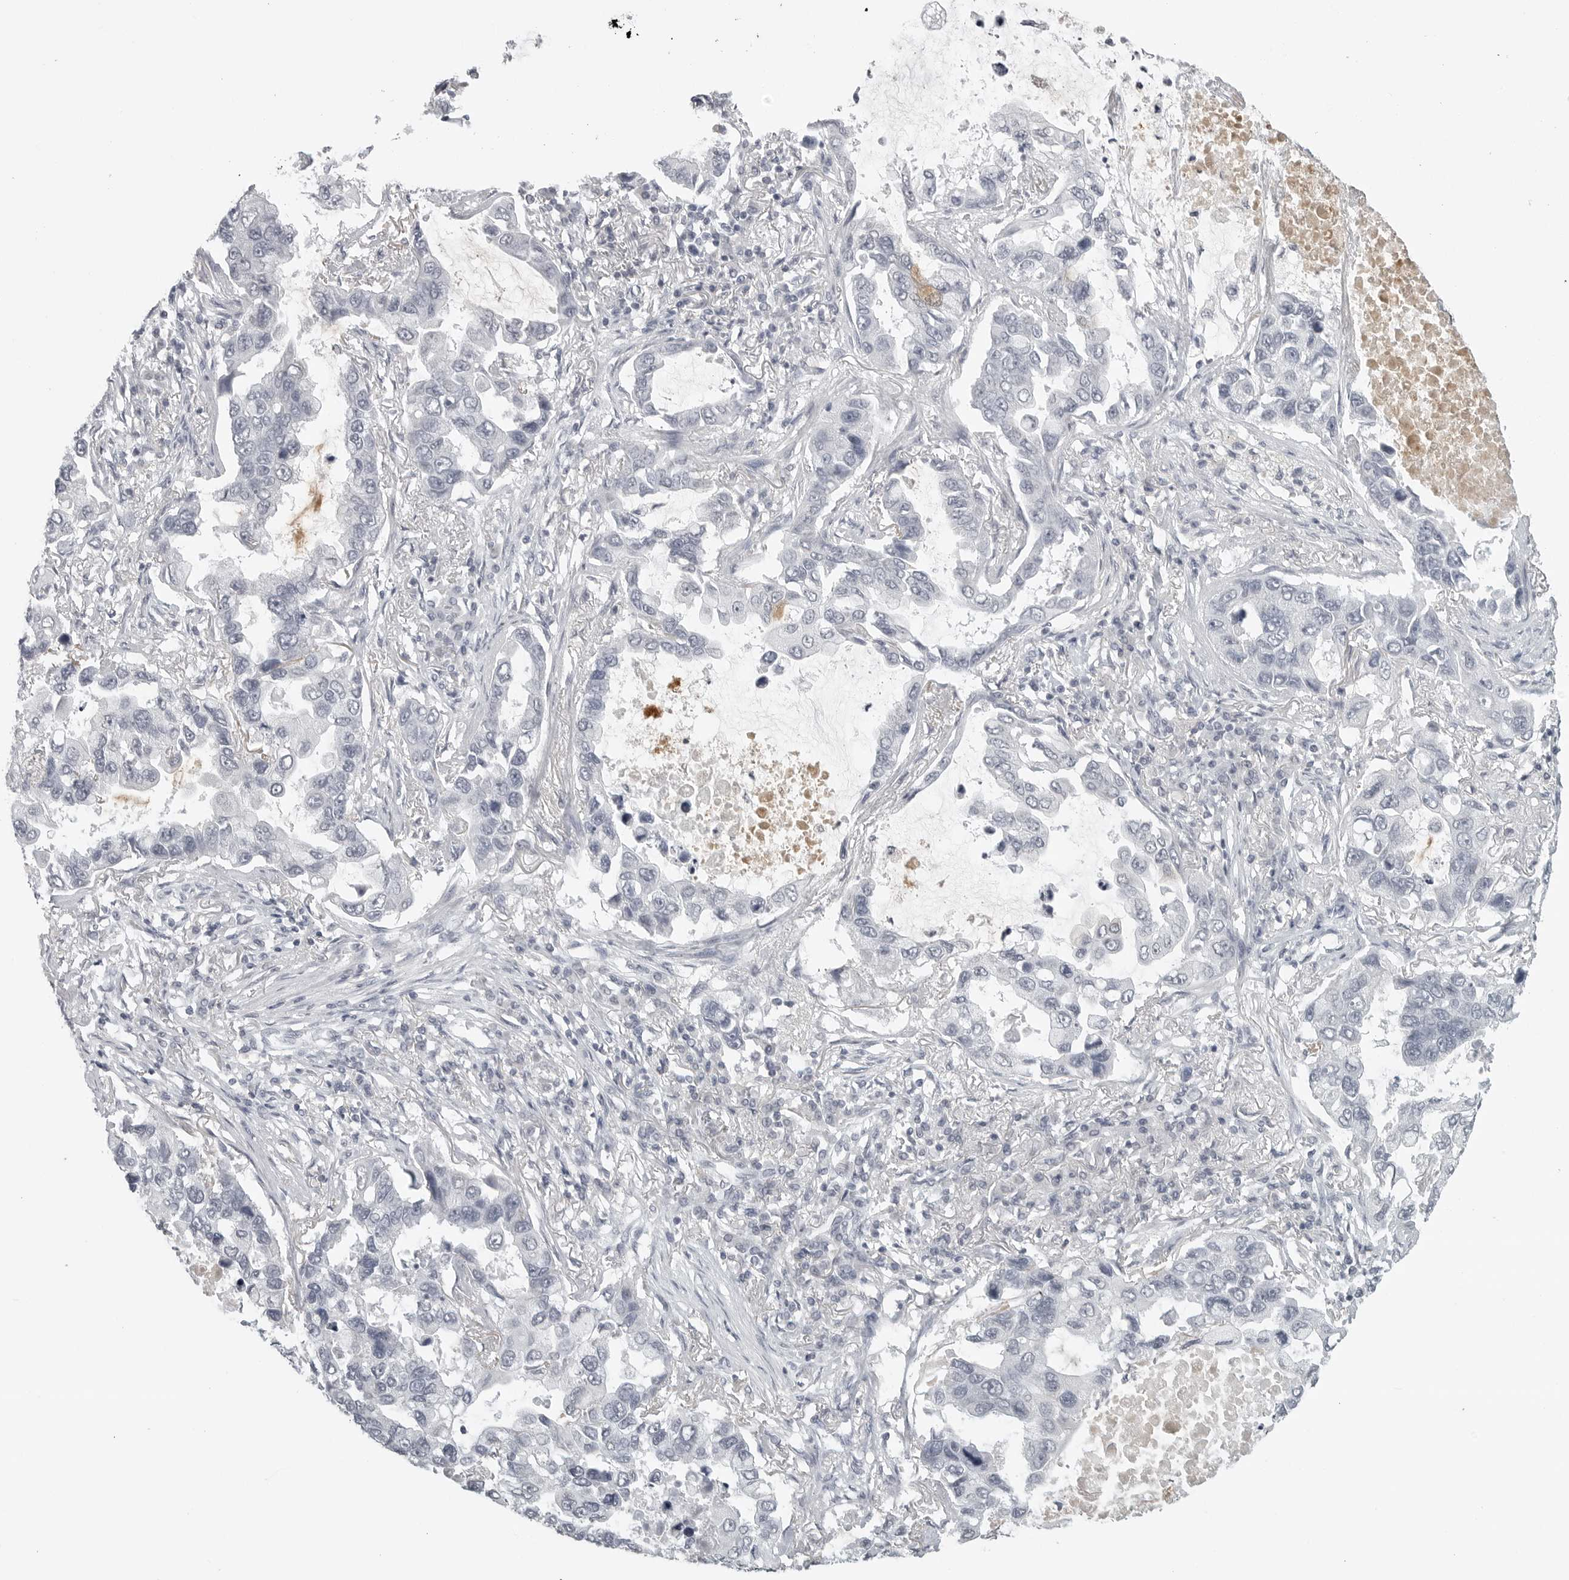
{"staining": {"intensity": "negative", "quantity": "none", "location": "none"}, "tissue": "lung cancer", "cell_type": "Tumor cells", "image_type": "cancer", "snomed": [{"axis": "morphology", "description": "Adenocarcinoma, NOS"}, {"axis": "topography", "description": "Lung"}], "caption": "A photomicrograph of lung adenocarcinoma stained for a protein demonstrates no brown staining in tumor cells.", "gene": "BPIFA1", "patient": {"sex": "male", "age": 64}}